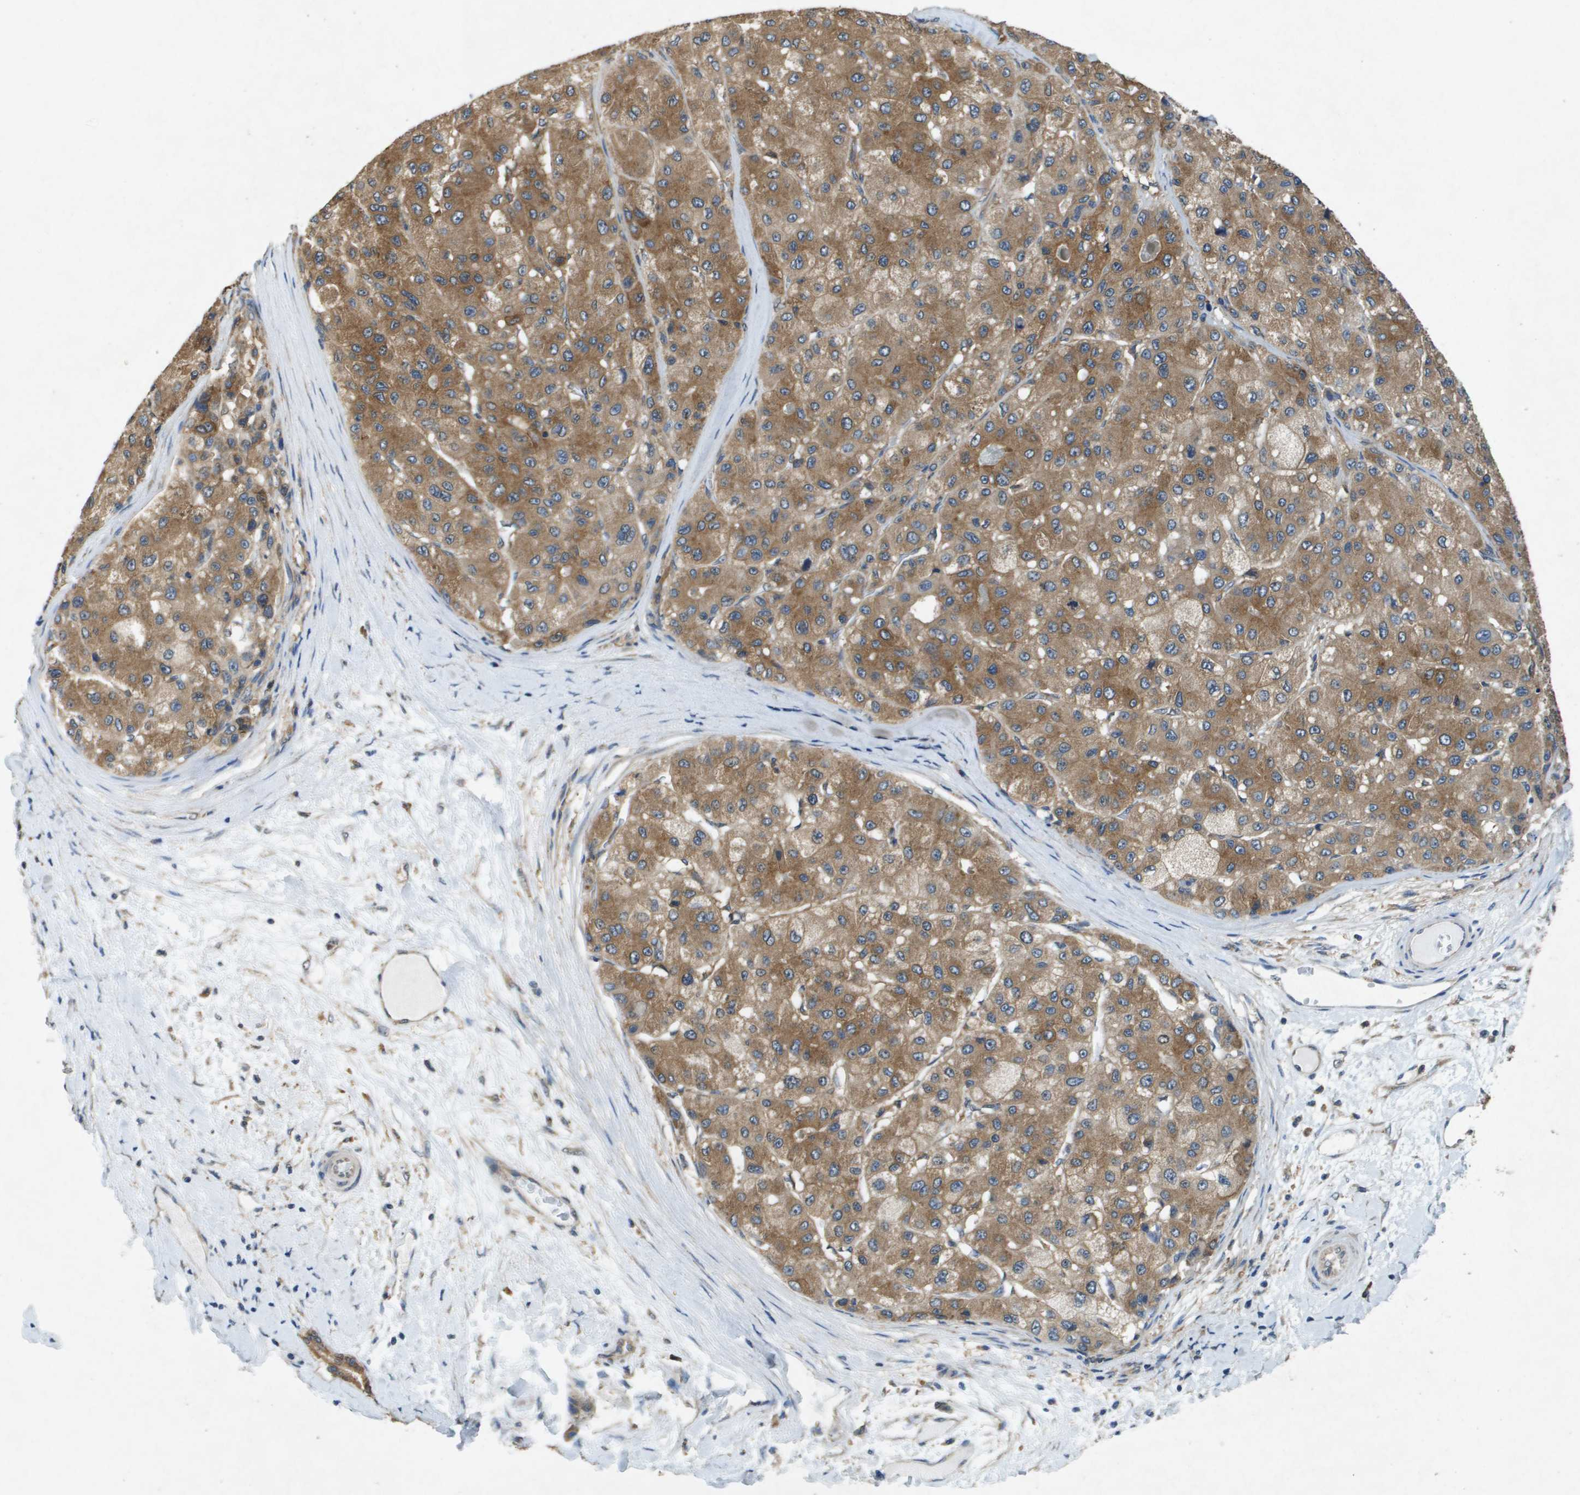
{"staining": {"intensity": "moderate", "quantity": ">75%", "location": "cytoplasmic/membranous"}, "tissue": "liver cancer", "cell_type": "Tumor cells", "image_type": "cancer", "snomed": [{"axis": "morphology", "description": "Carcinoma, Hepatocellular, NOS"}, {"axis": "topography", "description": "Liver"}], "caption": "This histopathology image shows IHC staining of human liver cancer (hepatocellular carcinoma), with medium moderate cytoplasmic/membranous positivity in about >75% of tumor cells.", "gene": "PTPRT", "patient": {"sex": "male", "age": 80}}